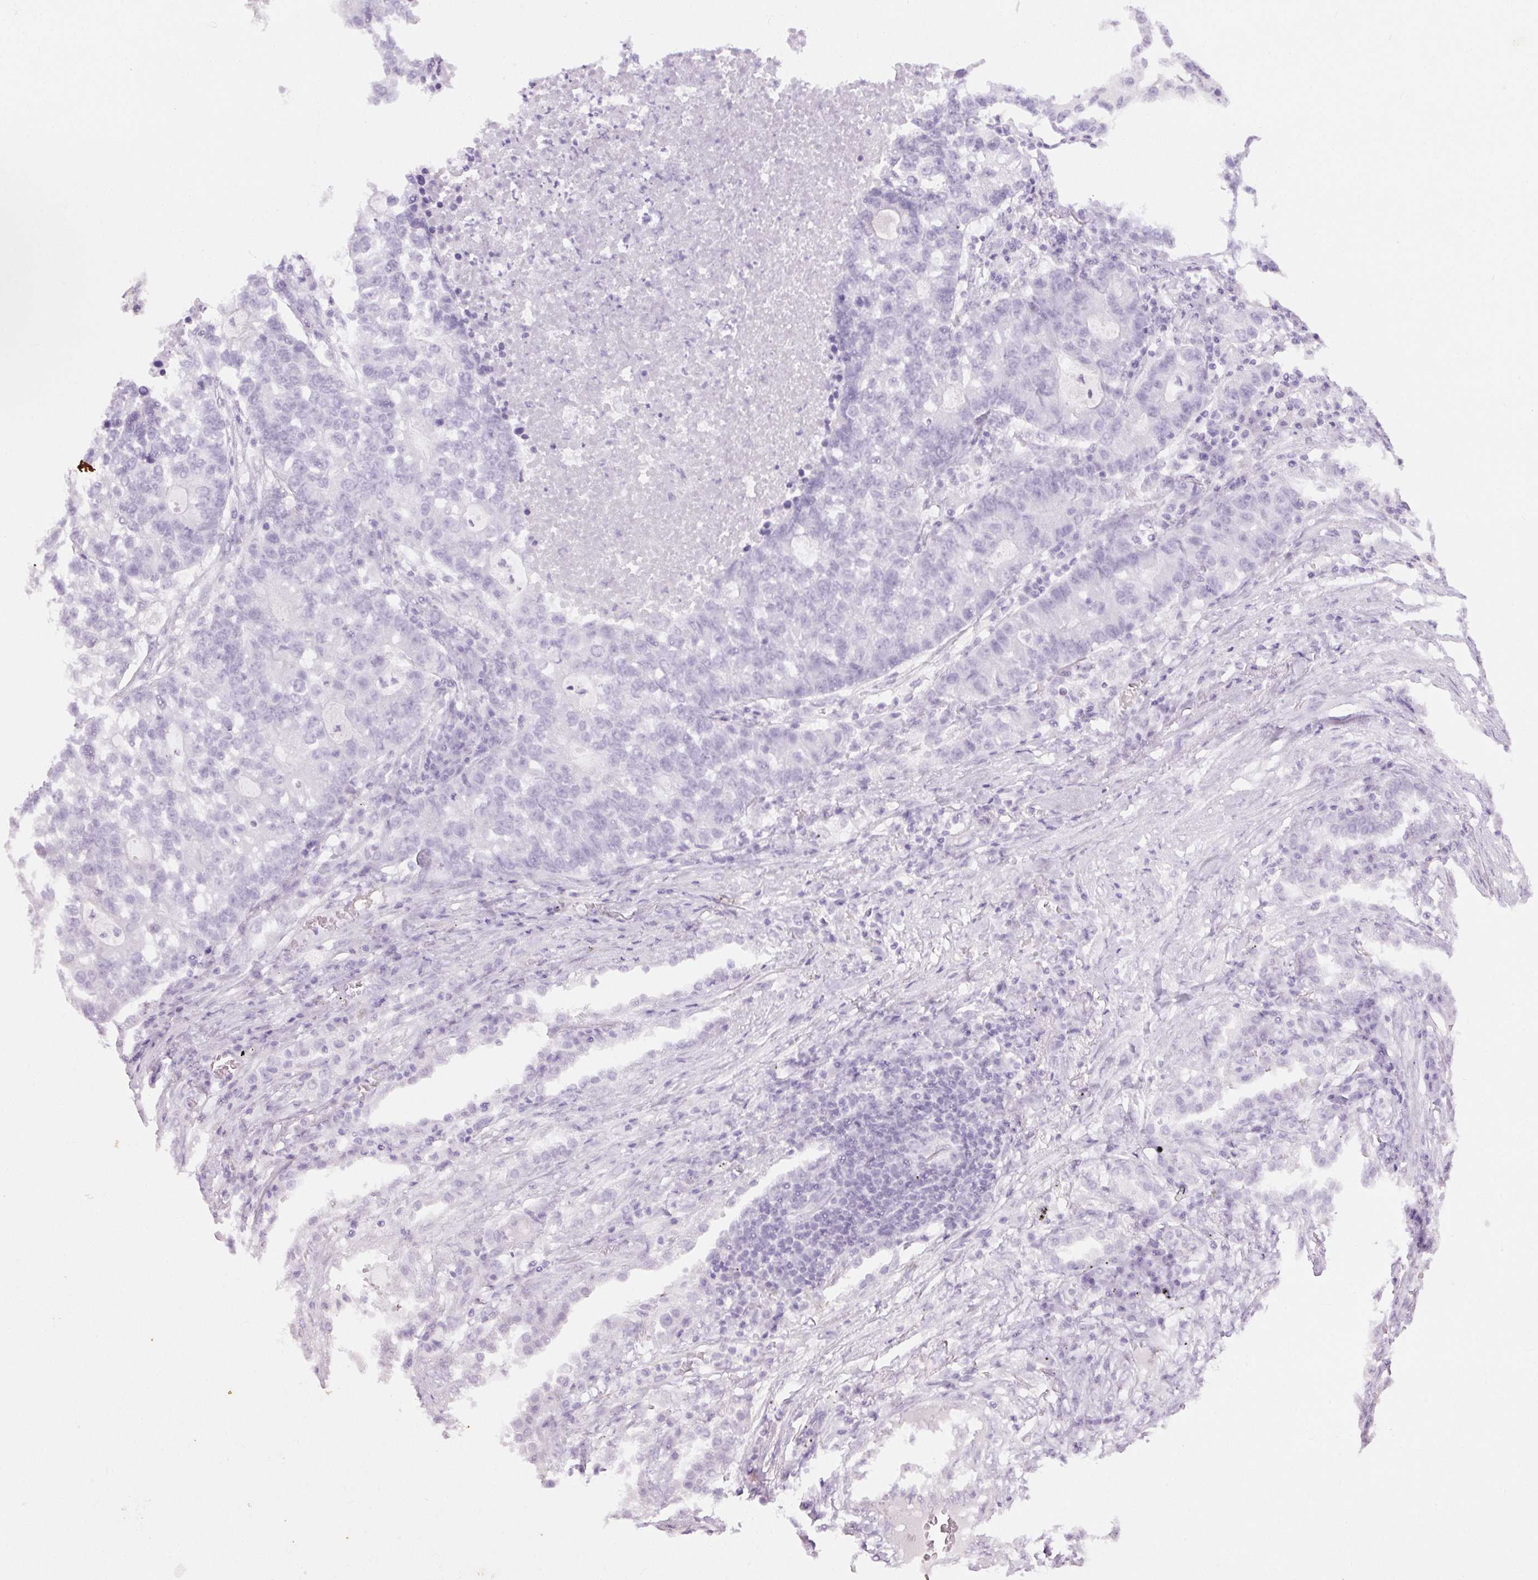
{"staining": {"intensity": "negative", "quantity": "none", "location": "none"}, "tissue": "lung cancer", "cell_type": "Tumor cells", "image_type": "cancer", "snomed": [{"axis": "morphology", "description": "Adenocarcinoma, NOS"}, {"axis": "topography", "description": "Lung"}], "caption": "The histopathology image shows no staining of tumor cells in lung adenocarcinoma.", "gene": "BEND2", "patient": {"sex": "male", "age": 57}}